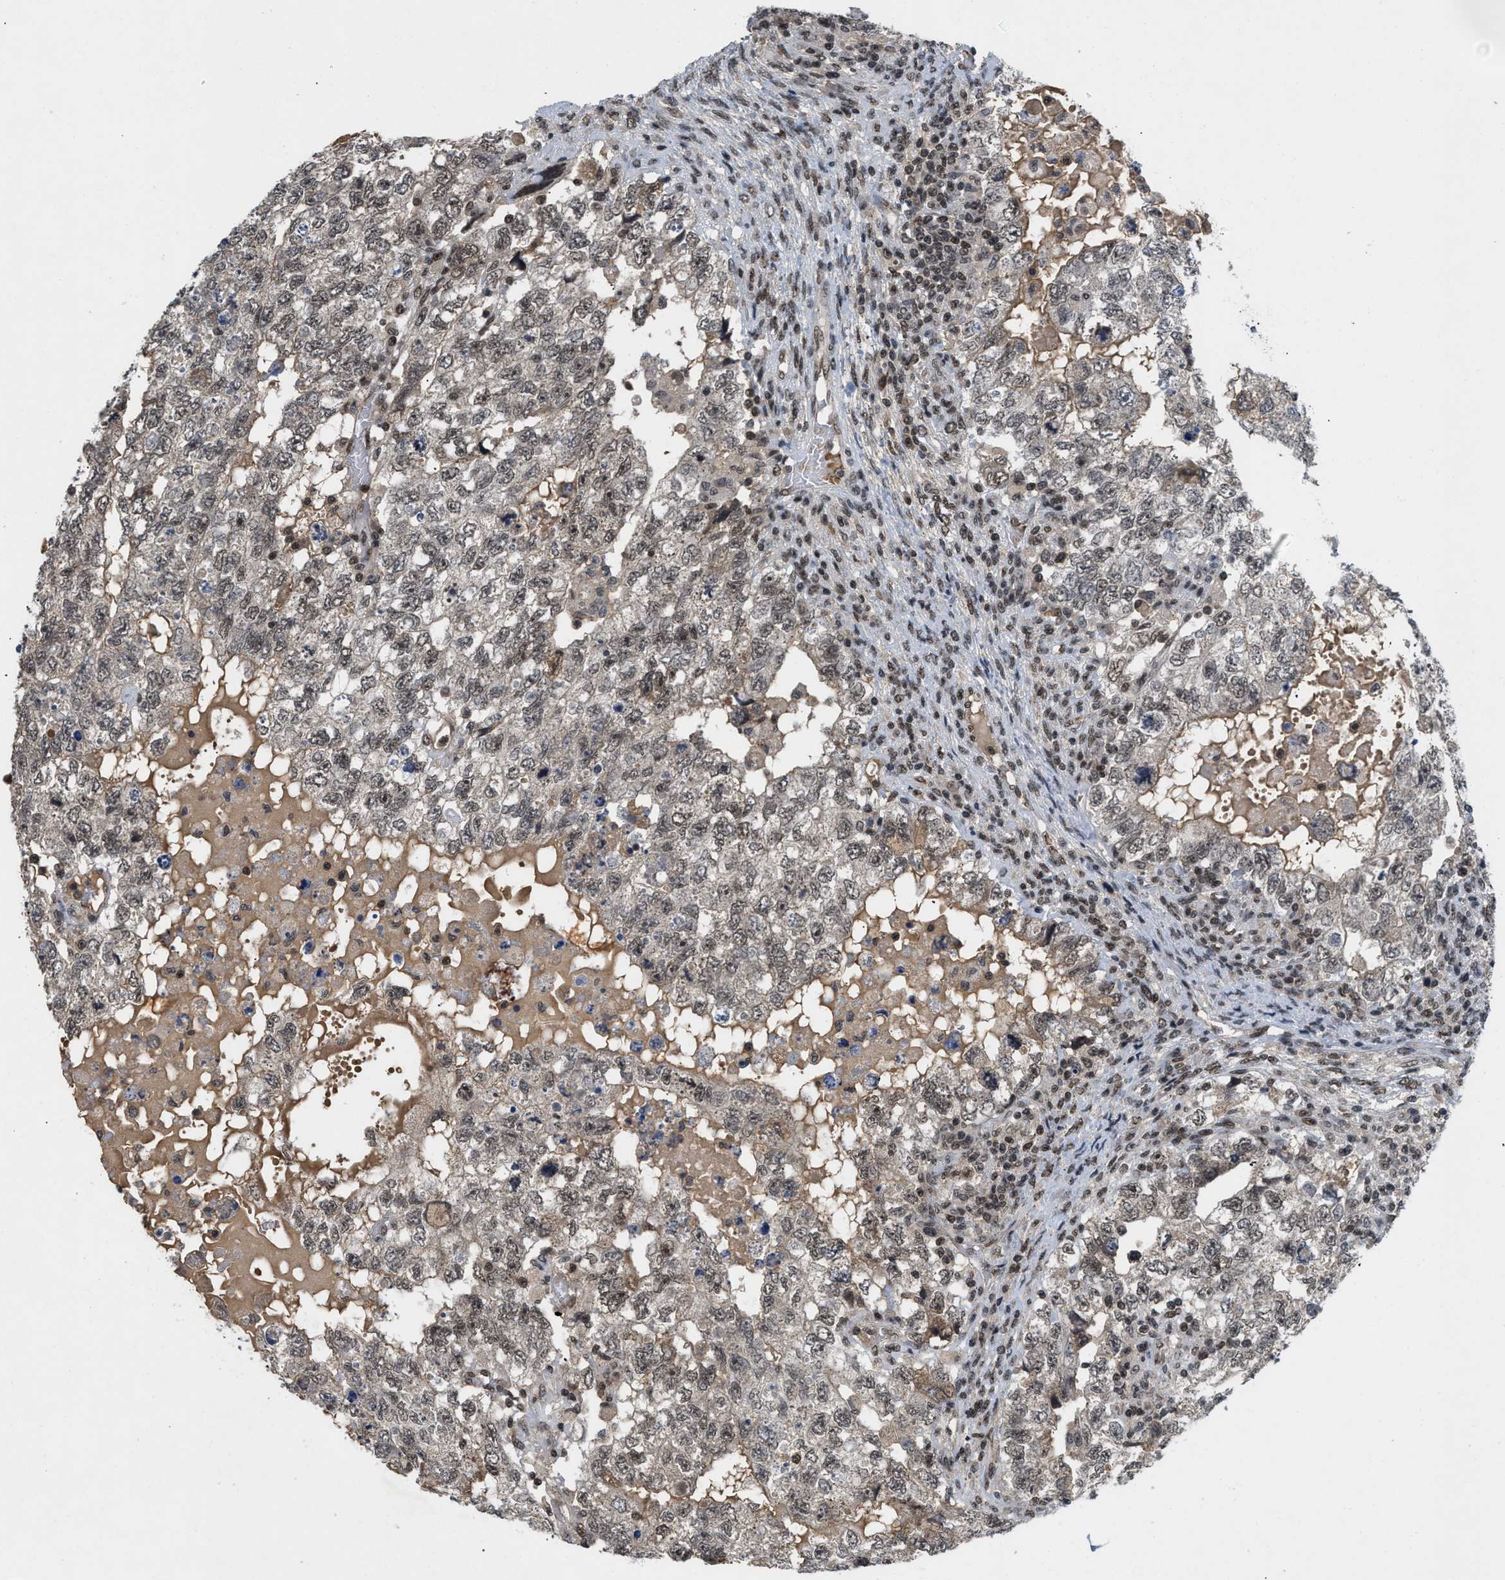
{"staining": {"intensity": "weak", "quantity": ">75%", "location": "nuclear"}, "tissue": "testis cancer", "cell_type": "Tumor cells", "image_type": "cancer", "snomed": [{"axis": "morphology", "description": "Carcinoma, Embryonal, NOS"}, {"axis": "topography", "description": "Testis"}], "caption": "Immunohistochemistry (IHC) staining of testis embryonal carcinoma, which displays low levels of weak nuclear expression in about >75% of tumor cells indicating weak nuclear protein staining. The staining was performed using DAB (brown) for protein detection and nuclei were counterstained in hematoxylin (blue).", "gene": "ZNF346", "patient": {"sex": "male", "age": 36}}